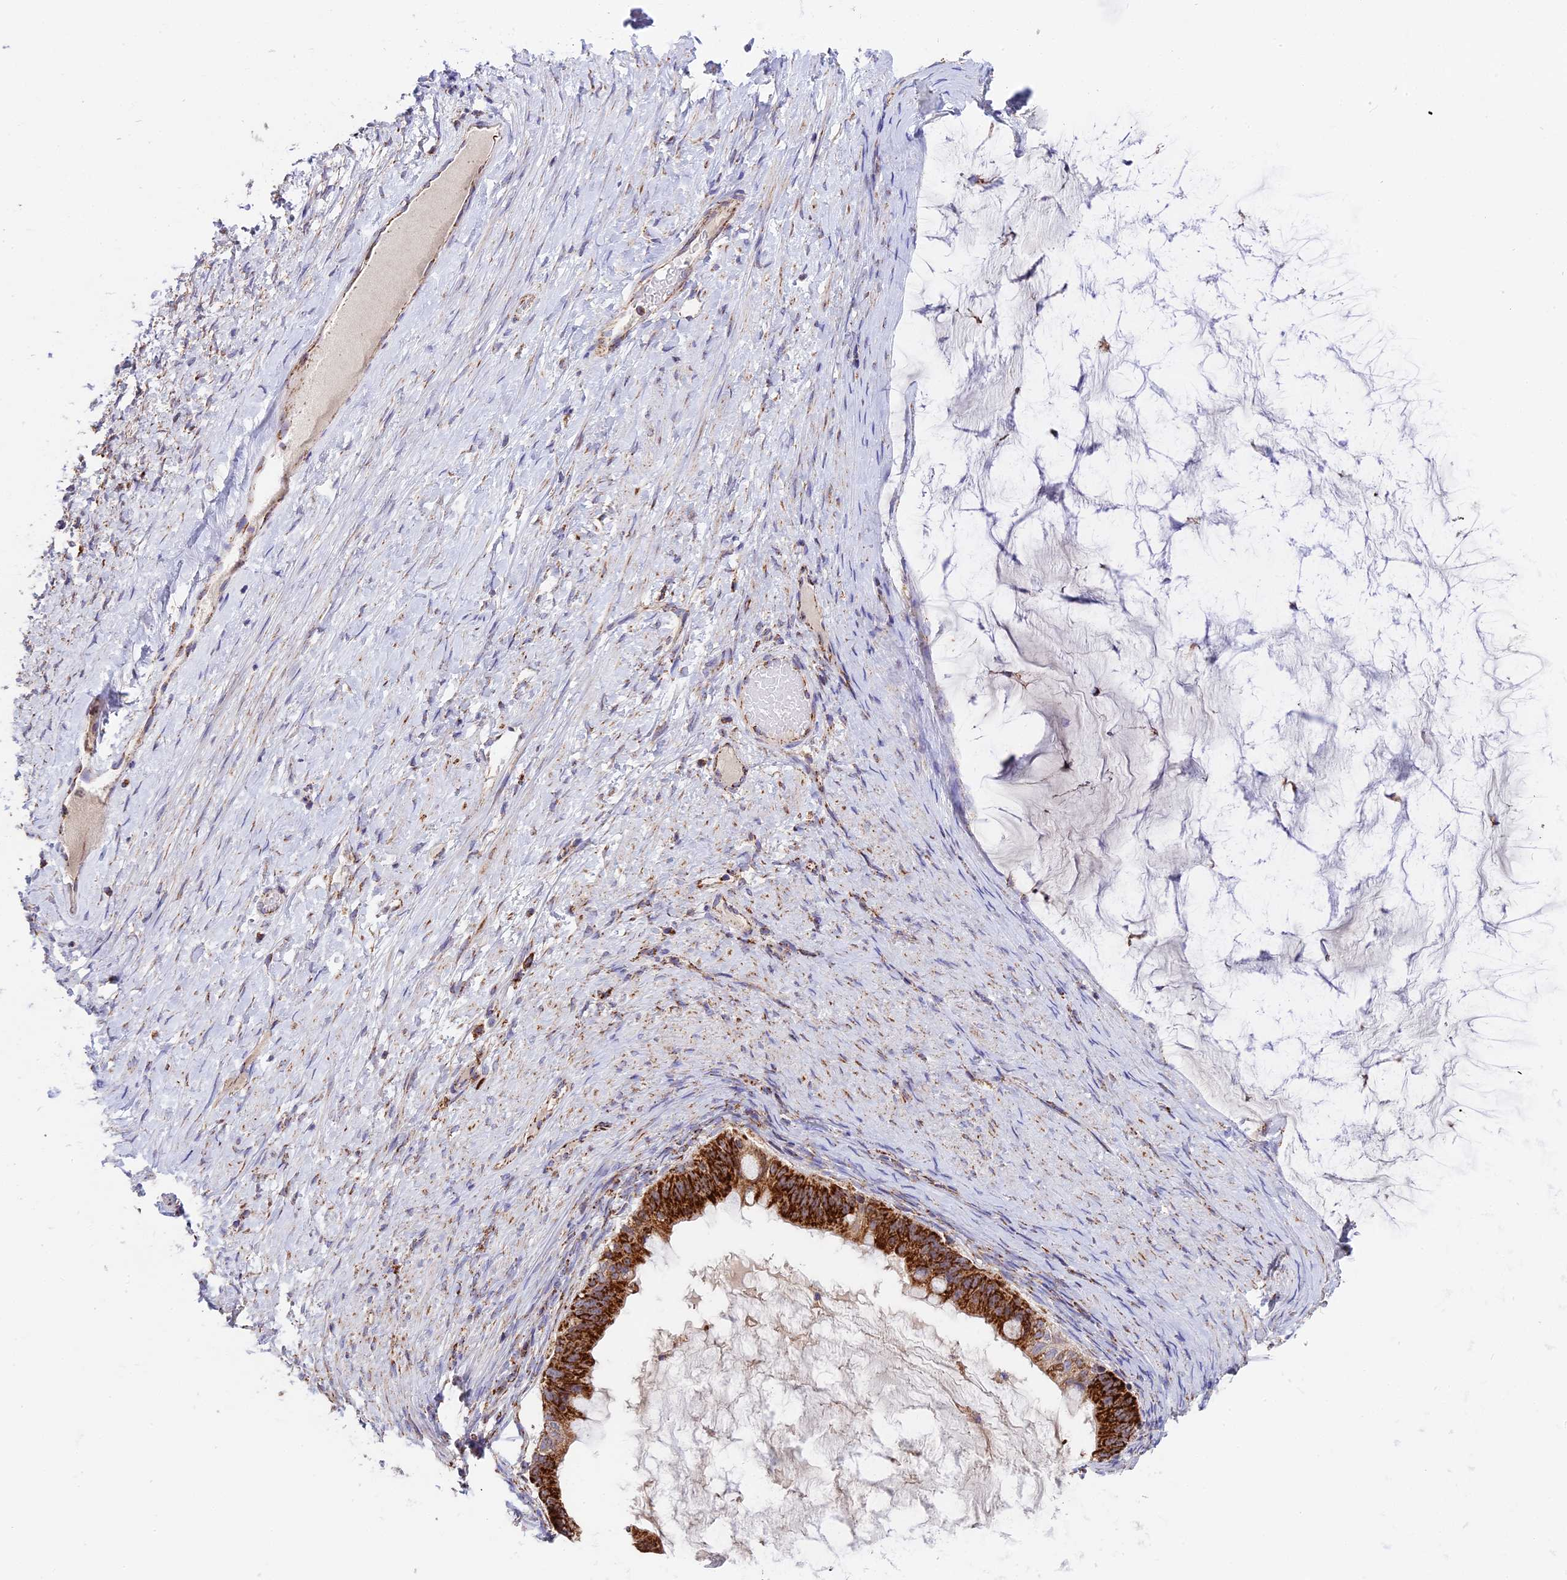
{"staining": {"intensity": "strong", "quantity": ">75%", "location": "cytoplasmic/membranous"}, "tissue": "ovarian cancer", "cell_type": "Tumor cells", "image_type": "cancer", "snomed": [{"axis": "morphology", "description": "Cystadenocarcinoma, mucinous, NOS"}, {"axis": "topography", "description": "Ovary"}], "caption": "Approximately >75% of tumor cells in ovarian mucinous cystadenocarcinoma demonstrate strong cytoplasmic/membranous protein positivity as visualized by brown immunohistochemical staining.", "gene": "MRPS34", "patient": {"sex": "female", "age": 61}}